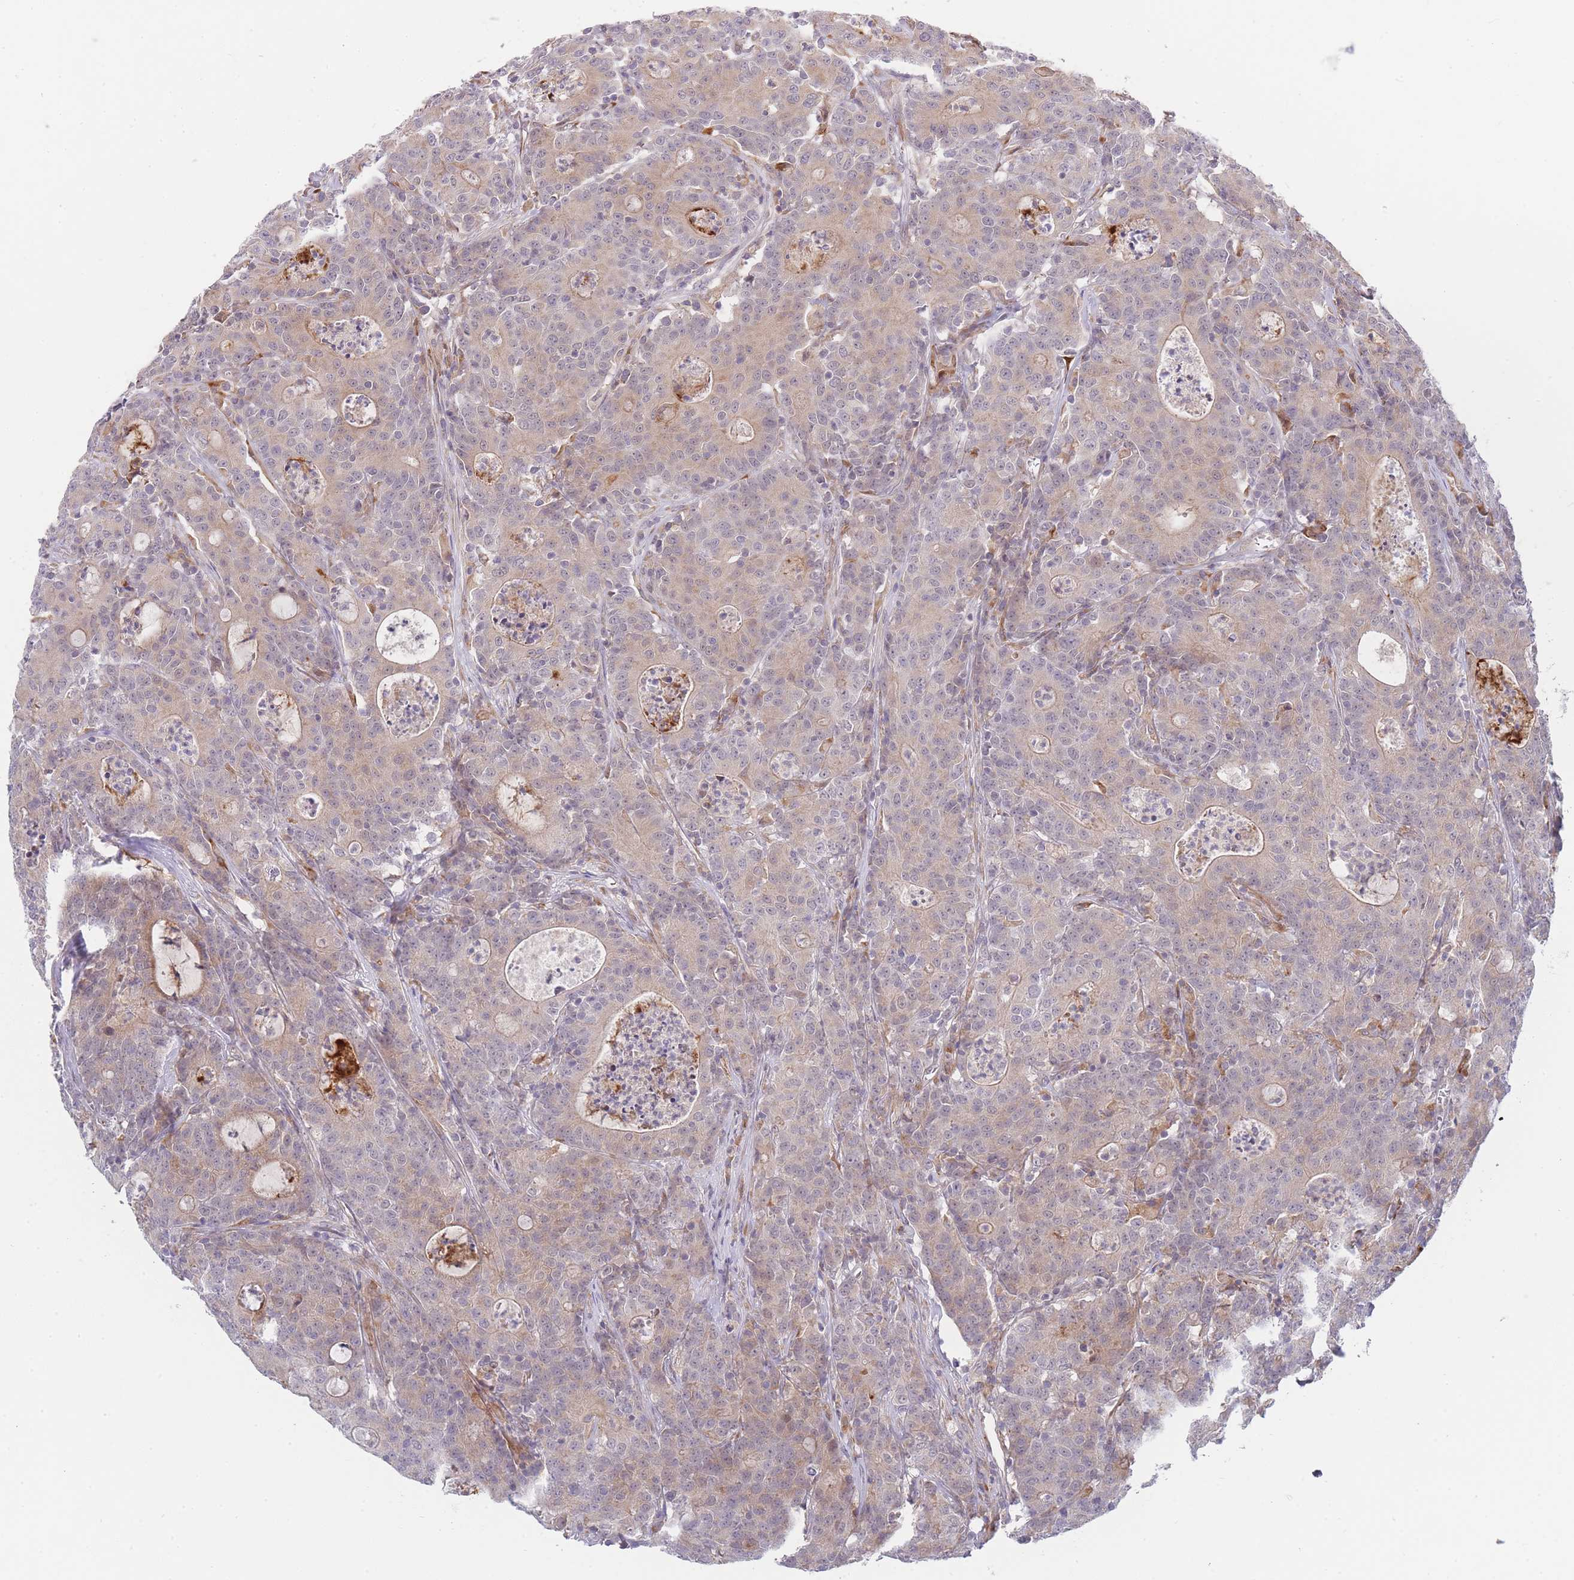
{"staining": {"intensity": "weak", "quantity": "25%-75%", "location": "cytoplasmic/membranous"}, "tissue": "colorectal cancer", "cell_type": "Tumor cells", "image_type": "cancer", "snomed": [{"axis": "morphology", "description": "Adenocarcinoma, NOS"}, {"axis": "topography", "description": "Colon"}], "caption": "Immunohistochemical staining of colorectal cancer (adenocarcinoma) demonstrates low levels of weak cytoplasmic/membranous protein staining in approximately 25%-75% of tumor cells.", "gene": "TRIM26", "patient": {"sex": "male", "age": 83}}